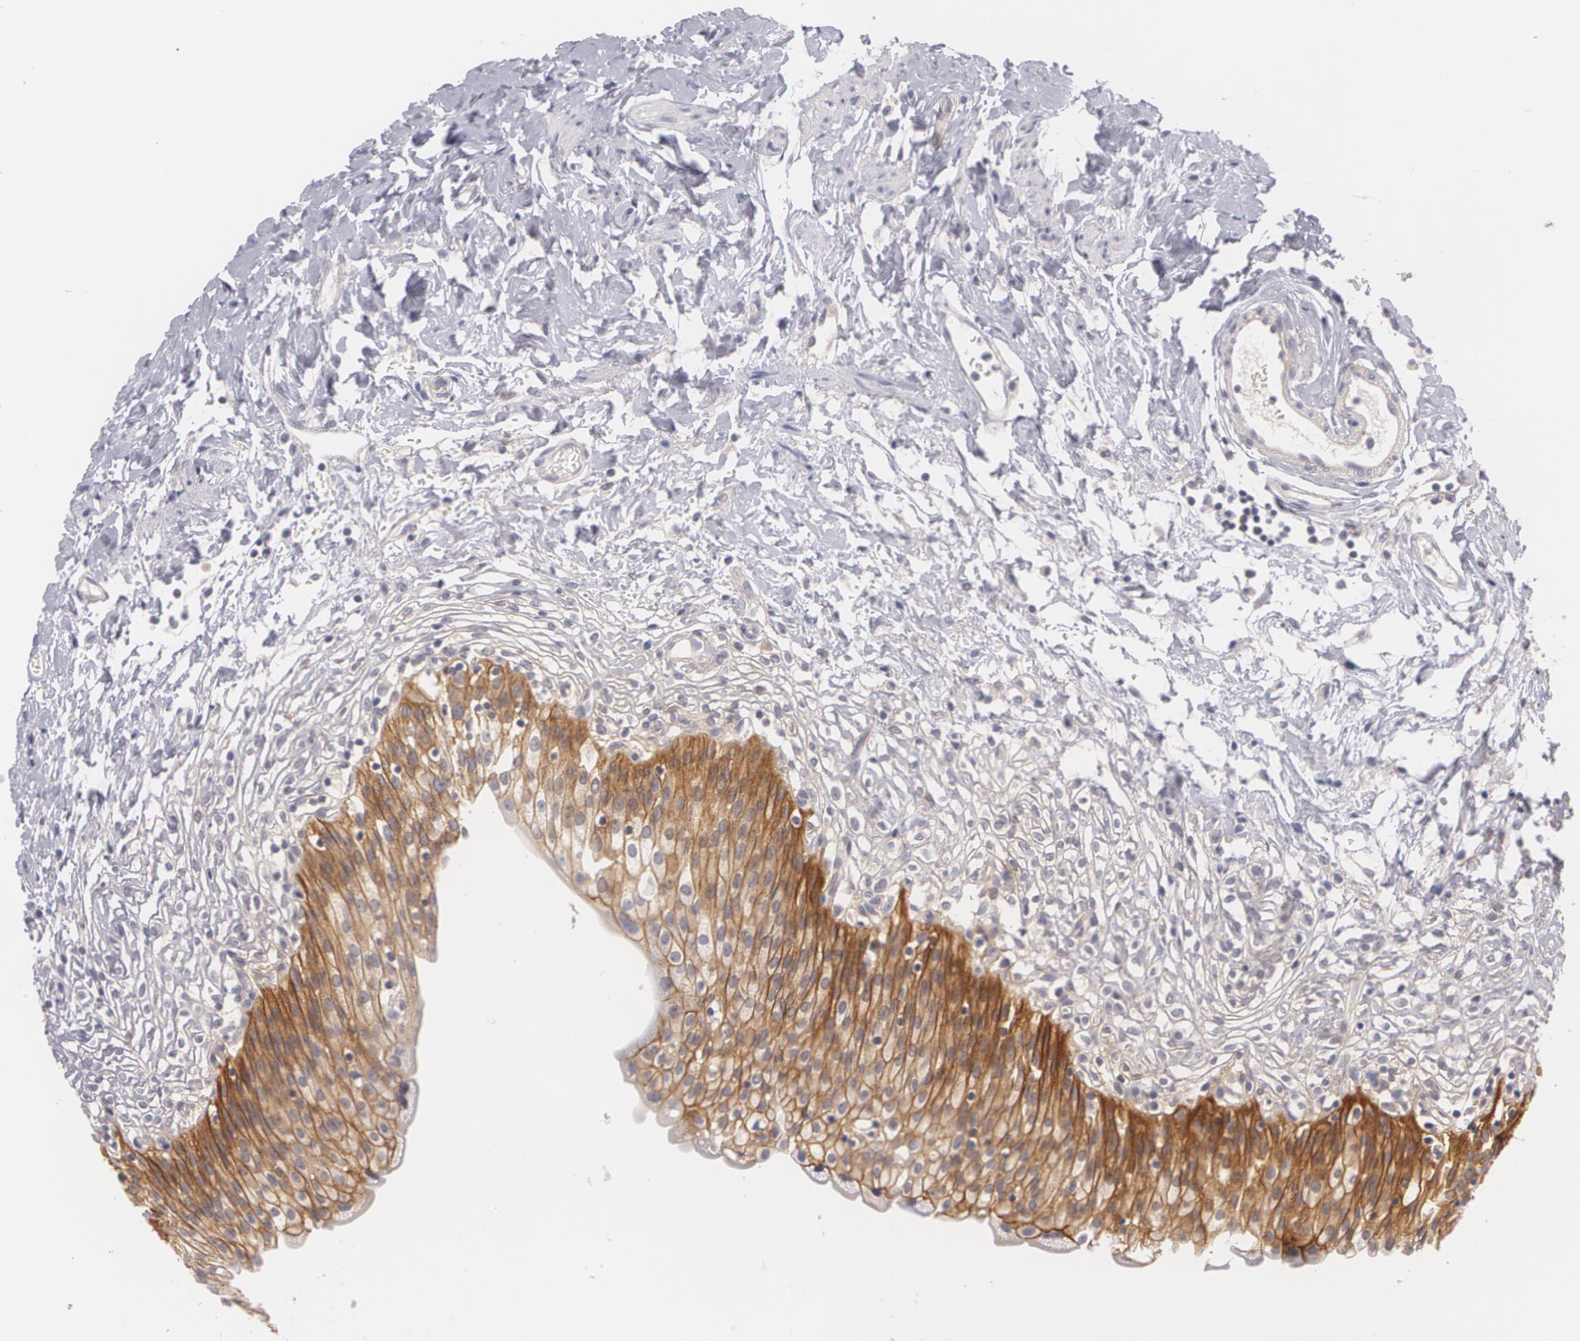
{"staining": {"intensity": "strong", "quantity": ">75%", "location": "cytoplasmic/membranous"}, "tissue": "urinary bladder", "cell_type": "Urothelial cells", "image_type": "normal", "snomed": [{"axis": "morphology", "description": "Normal tissue, NOS"}, {"axis": "topography", "description": "Urinary bladder"}], "caption": "High-power microscopy captured an IHC histopathology image of unremarkable urinary bladder, revealing strong cytoplasmic/membranous expression in approximately >75% of urothelial cells.", "gene": "CASK", "patient": {"sex": "female", "age": 80}}